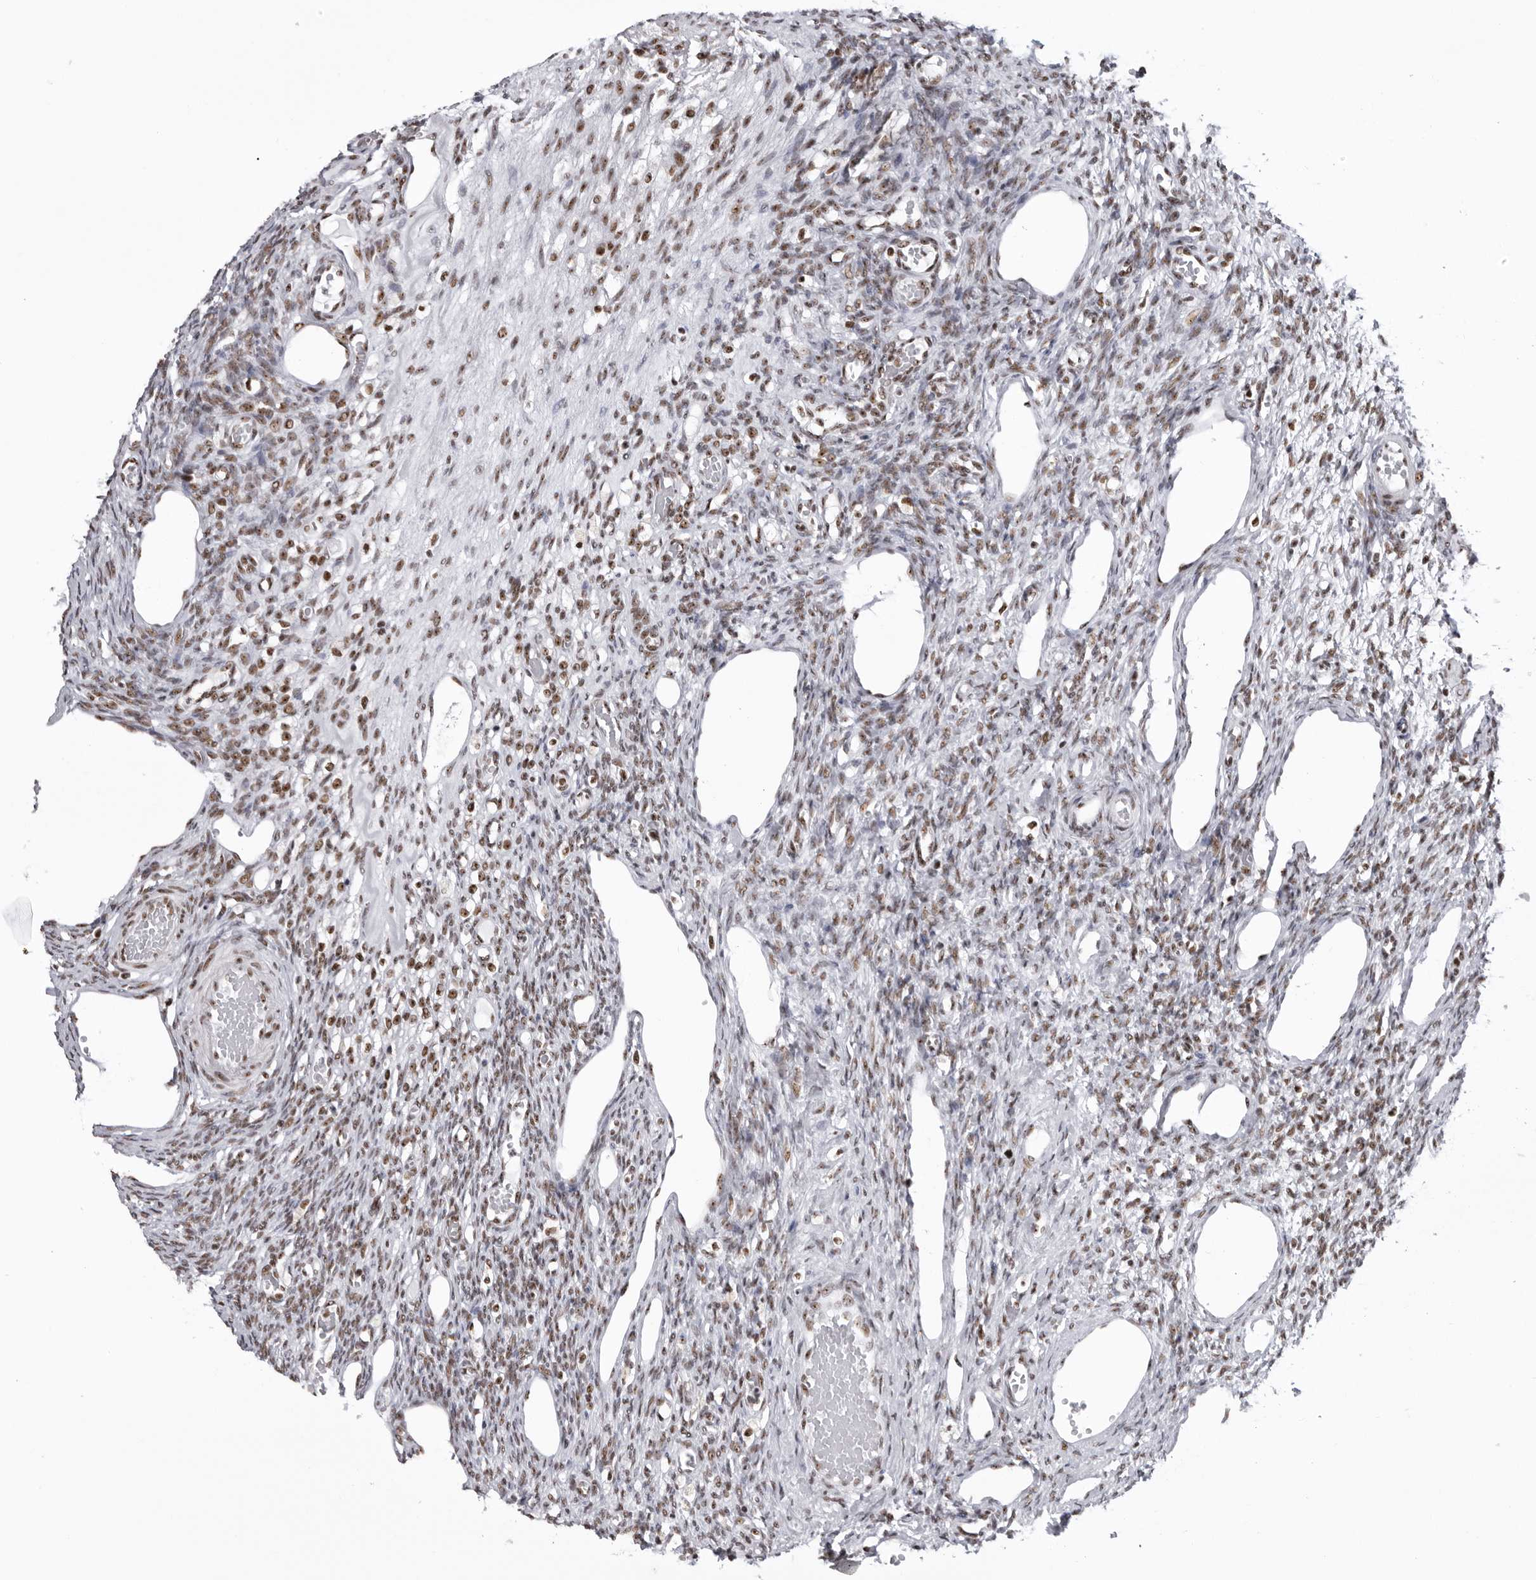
{"staining": {"intensity": "strong", "quantity": ">75%", "location": "nuclear"}, "tissue": "ovary", "cell_type": "Follicle cells", "image_type": "normal", "snomed": [{"axis": "morphology", "description": "Normal tissue, NOS"}, {"axis": "topography", "description": "Ovary"}], "caption": "The immunohistochemical stain highlights strong nuclear positivity in follicle cells of unremarkable ovary. (IHC, brightfield microscopy, high magnification).", "gene": "DHX9", "patient": {"sex": "female", "age": 33}}